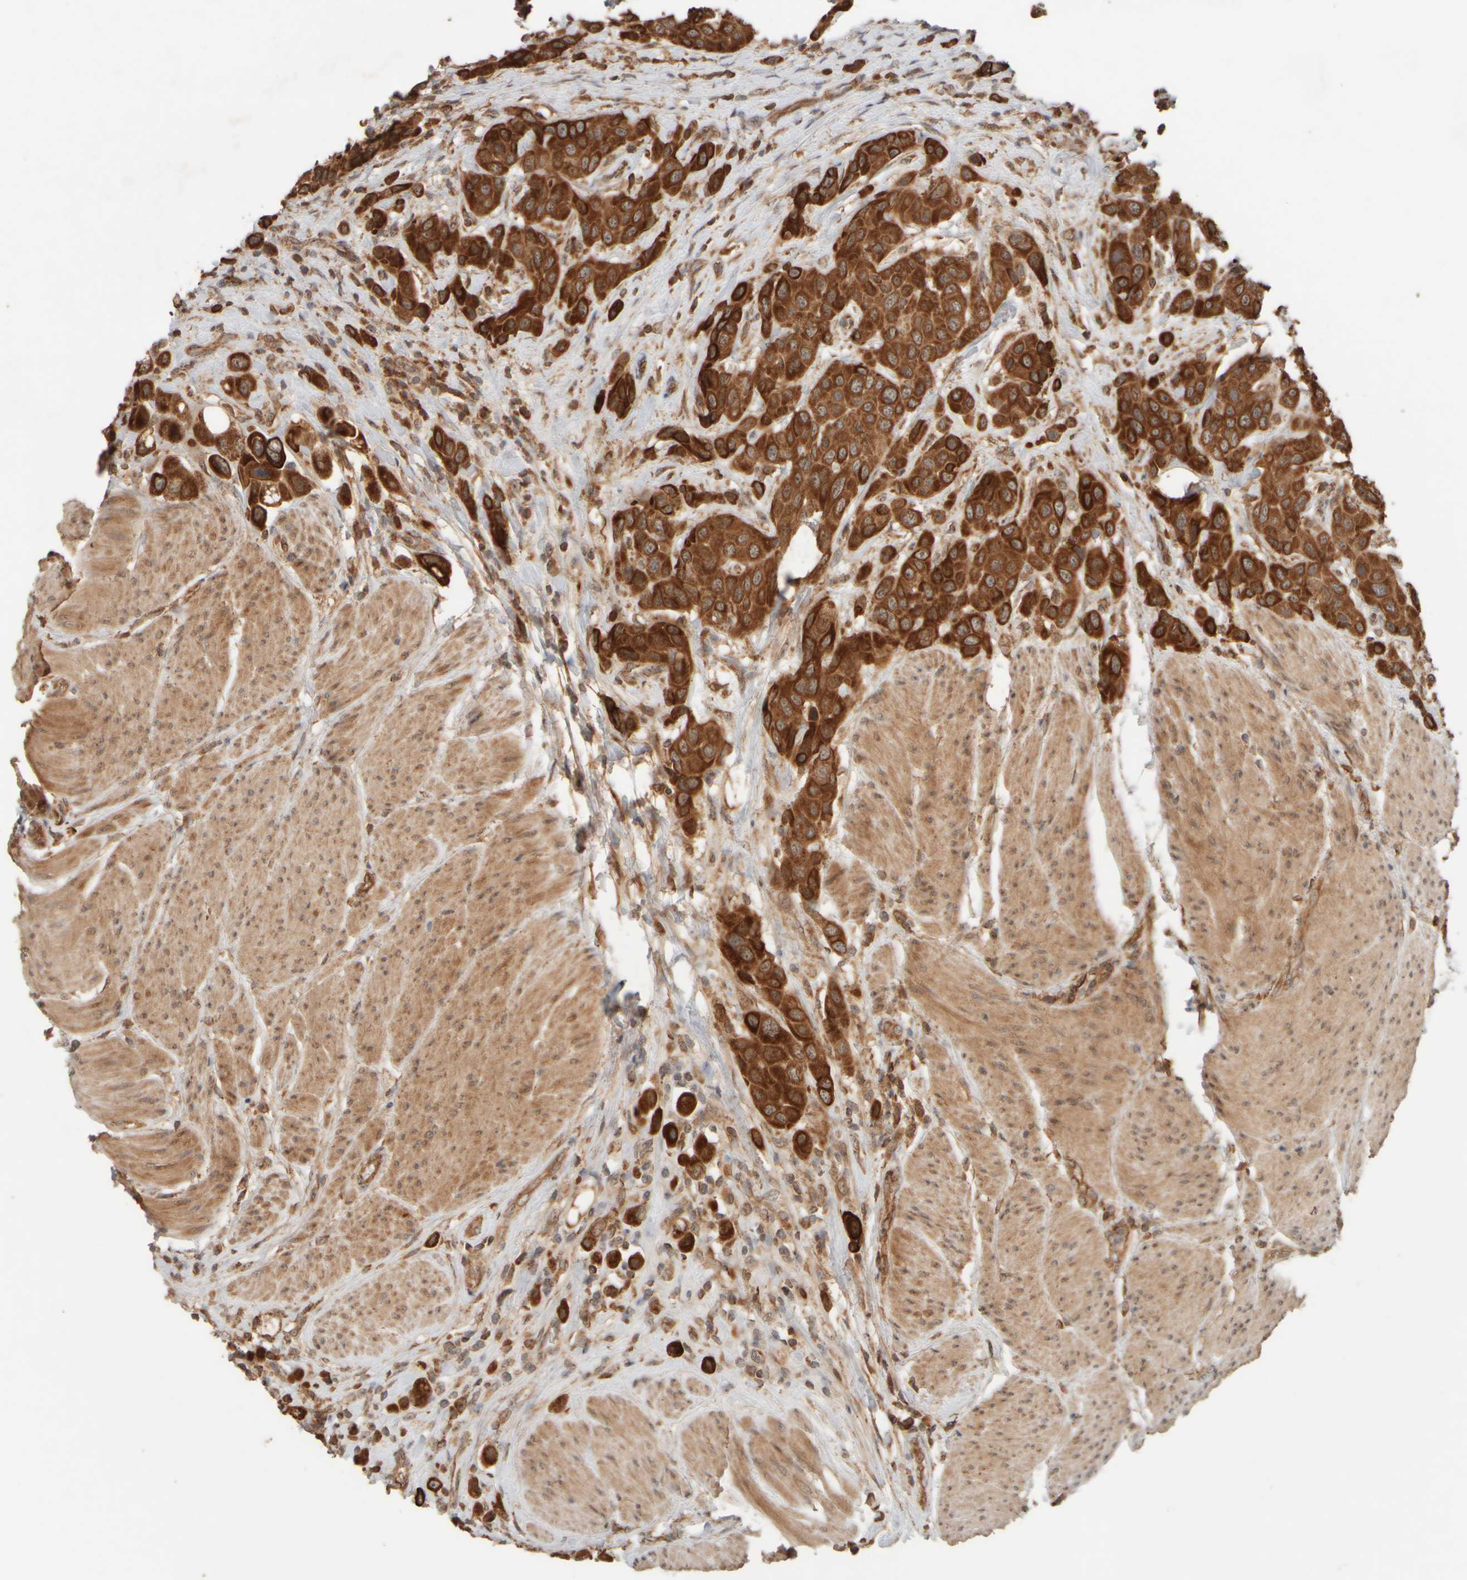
{"staining": {"intensity": "strong", "quantity": ">75%", "location": "cytoplasmic/membranous"}, "tissue": "urothelial cancer", "cell_type": "Tumor cells", "image_type": "cancer", "snomed": [{"axis": "morphology", "description": "Urothelial carcinoma, High grade"}, {"axis": "topography", "description": "Urinary bladder"}], "caption": "Urothelial carcinoma (high-grade) was stained to show a protein in brown. There is high levels of strong cytoplasmic/membranous expression in approximately >75% of tumor cells. (DAB = brown stain, brightfield microscopy at high magnification).", "gene": "EIF2B3", "patient": {"sex": "male", "age": 50}}